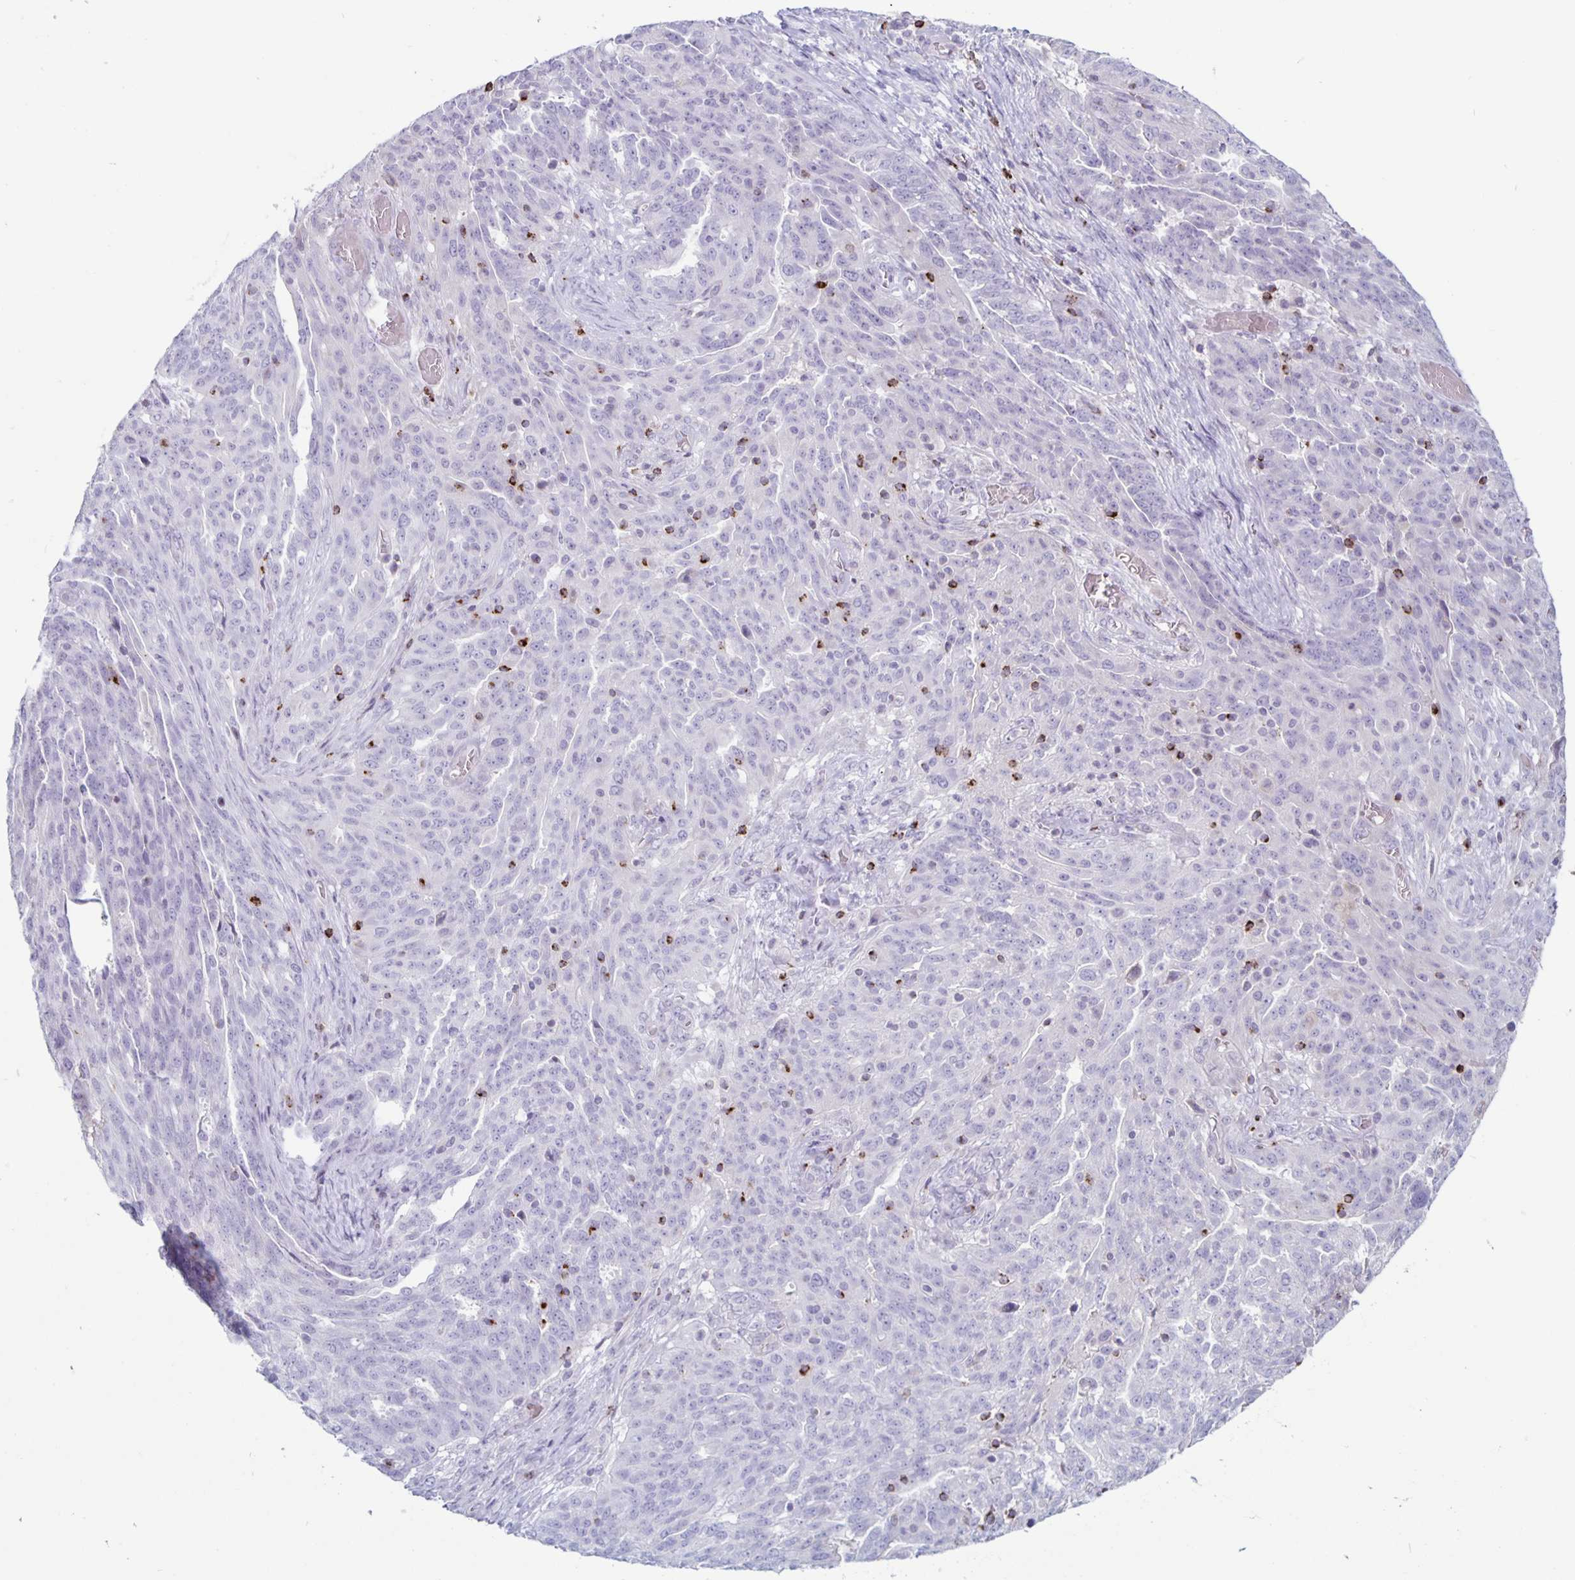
{"staining": {"intensity": "negative", "quantity": "none", "location": "none"}, "tissue": "ovarian cancer", "cell_type": "Tumor cells", "image_type": "cancer", "snomed": [{"axis": "morphology", "description": "Cystadenocarcinoma, serous, NOS"}, {"axis": "topography", "description": "Ovary"}], "caption": "IHC image of ovarian cancer stained for a protein (brown), which exhibits no expression in tumor cells.", "gene": "GZMK", "patient": {"sex": "female", "age": 67}}